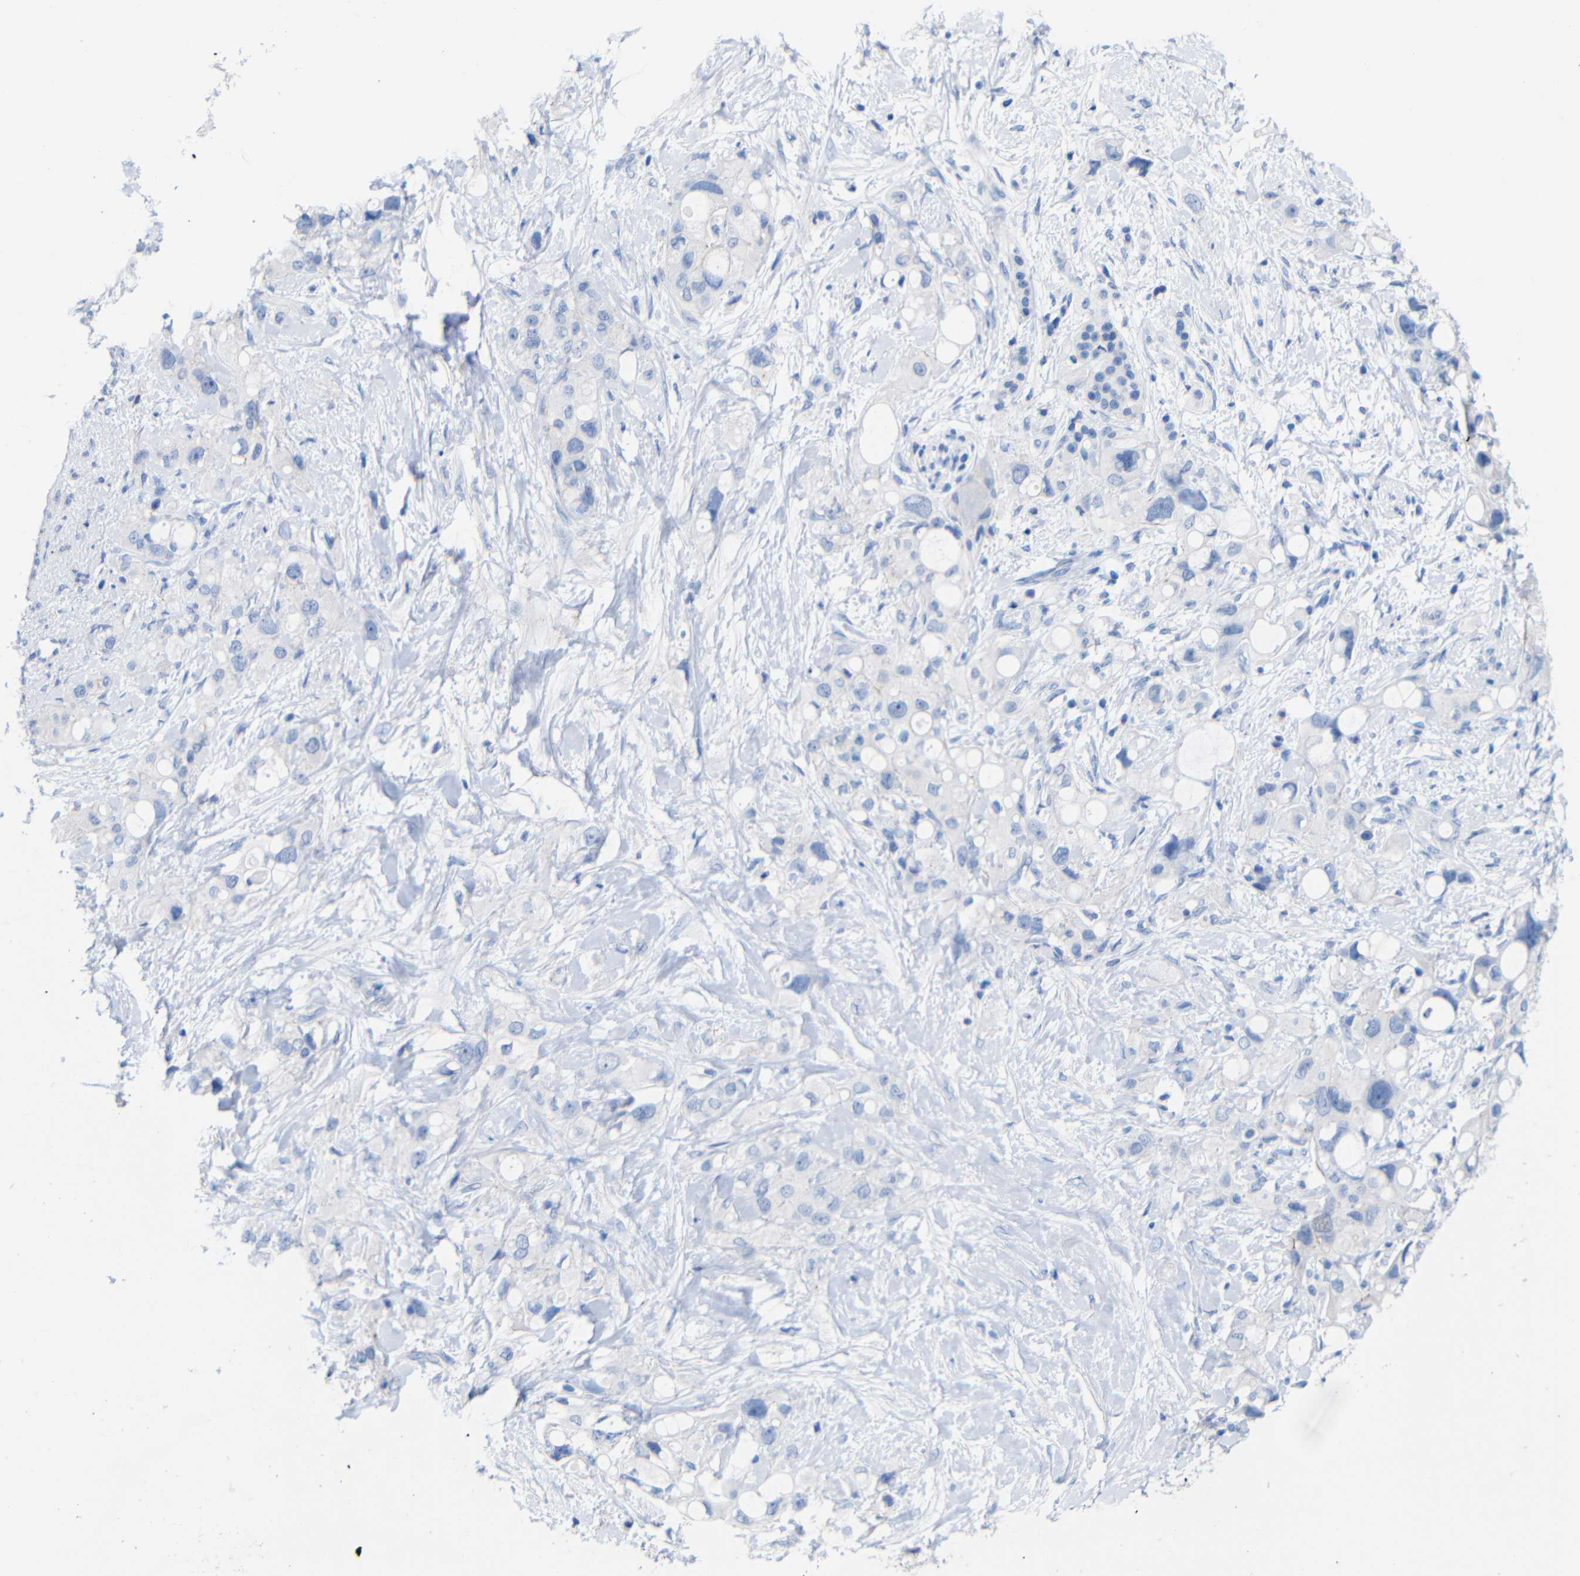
{"staining": {"intensity": "negative", "quantity": "none", "location": "none"}, "tissue": "pancreatic cancer", "cell_type": "Tumor cells", "image_type": "cancer", "snomed": [{"axis": "morphology", "description": "Adenocarcinoma, NOS"}, {"axis": "topography", "description": "Pancreas"}], "caption": "This photomicrograph is of pancreatic adenocarcinoma stained with immunohistochemistry to label a protein in brown with the nuclei are counter-stained blue. There is no expression in tumor cells.", "gene": "CGNL1", "patient": {"sex": "female", "age": 56}}